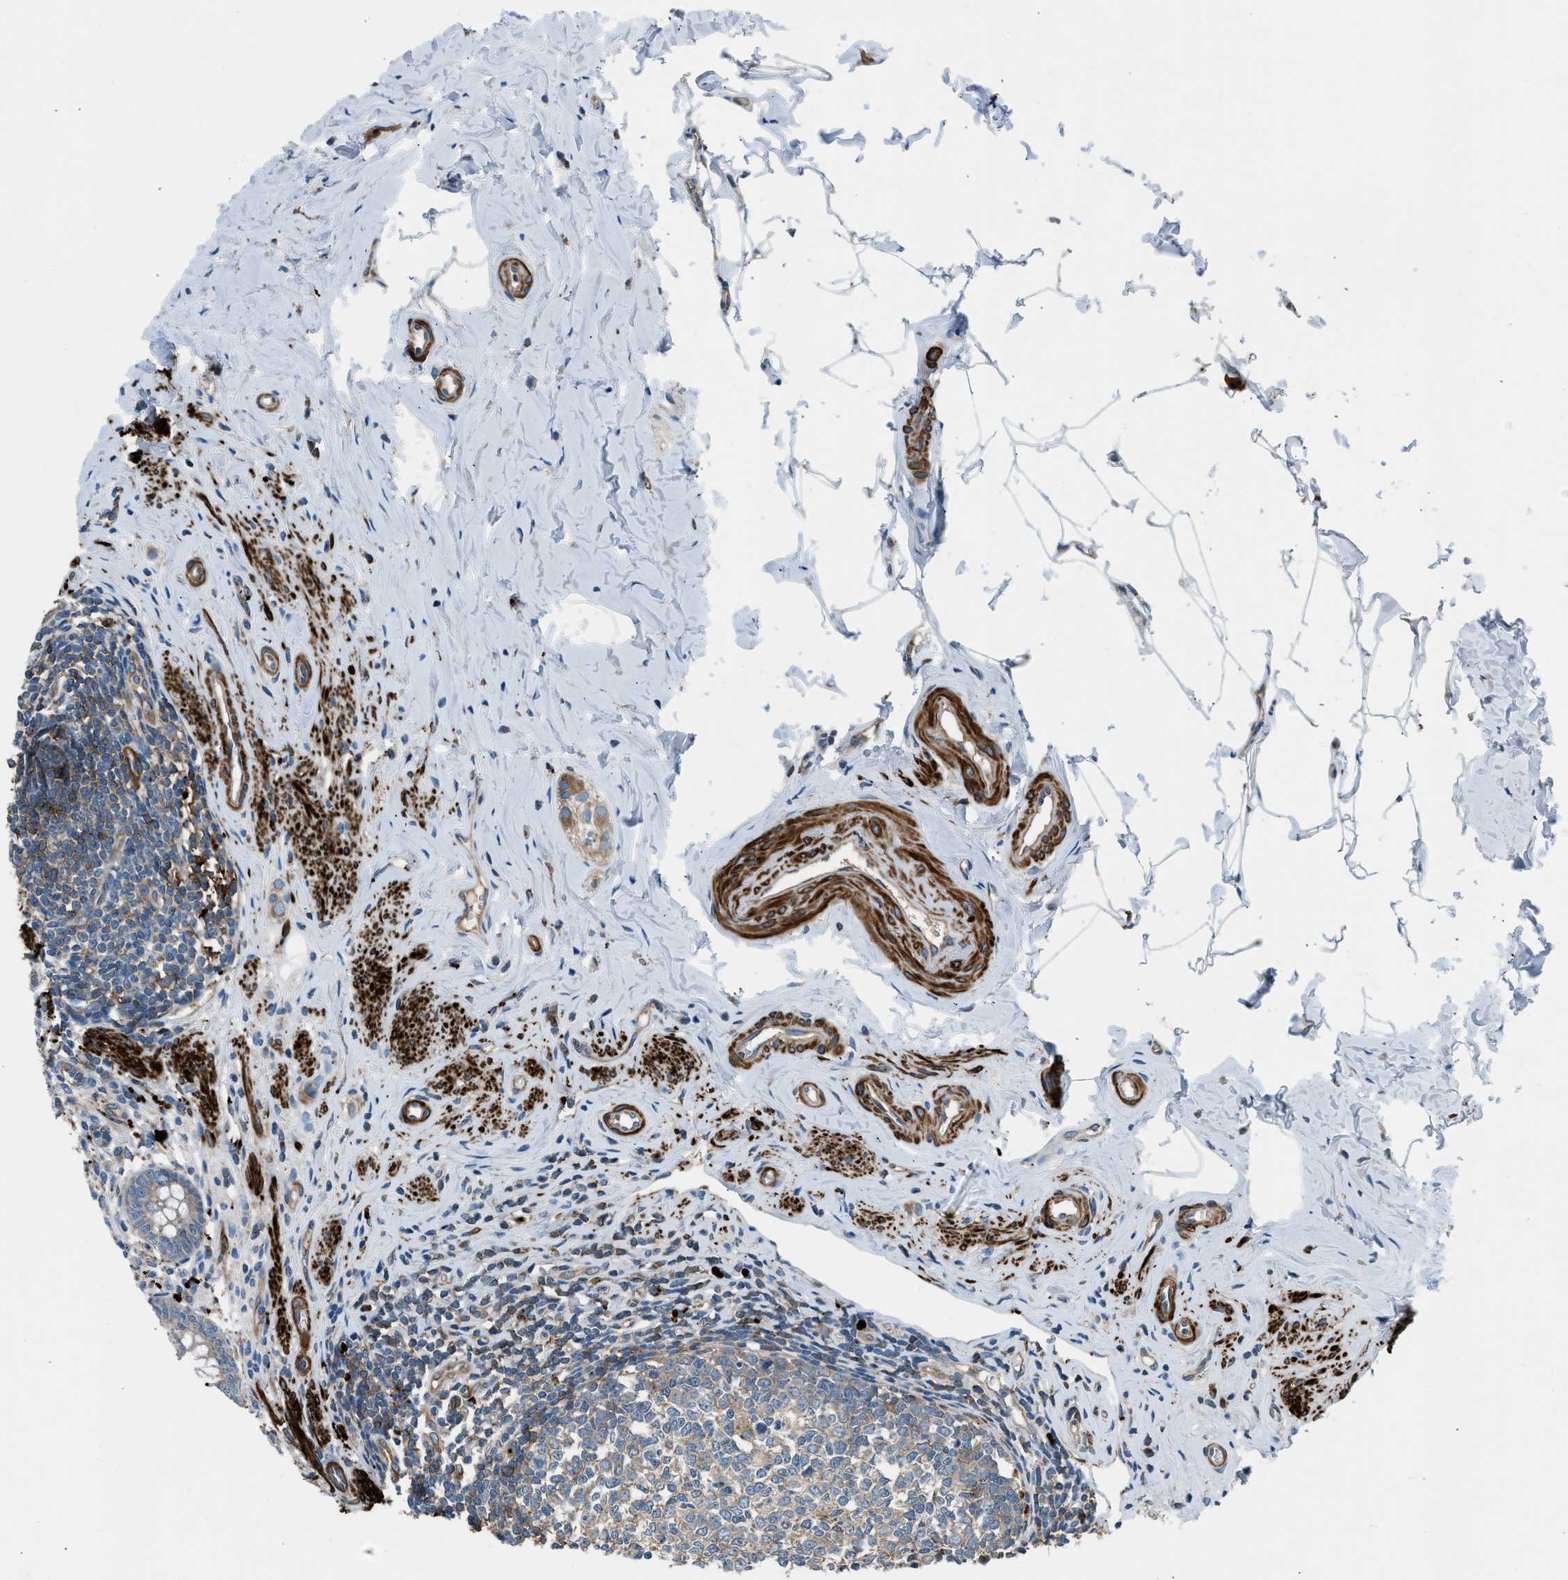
{"staining": {"intensity": "negative", "quantity": "none", "location": "none"}, "tissue": "appendix", "cell_type": "Glandular cells", "image_type": "normal", "snomed": [{"axis": "morphology", "description": "Normal tissue, NOS"}, {"axis": "topography", "description": "Appendix"}], "caption": "DAB immunohistochemical staining of benign human appendix reveals no significant staining in glandular cells. Nuclei are stained in blue.", "gene": "LMBR1", "patient": {"sex": "male", "age": 56}}